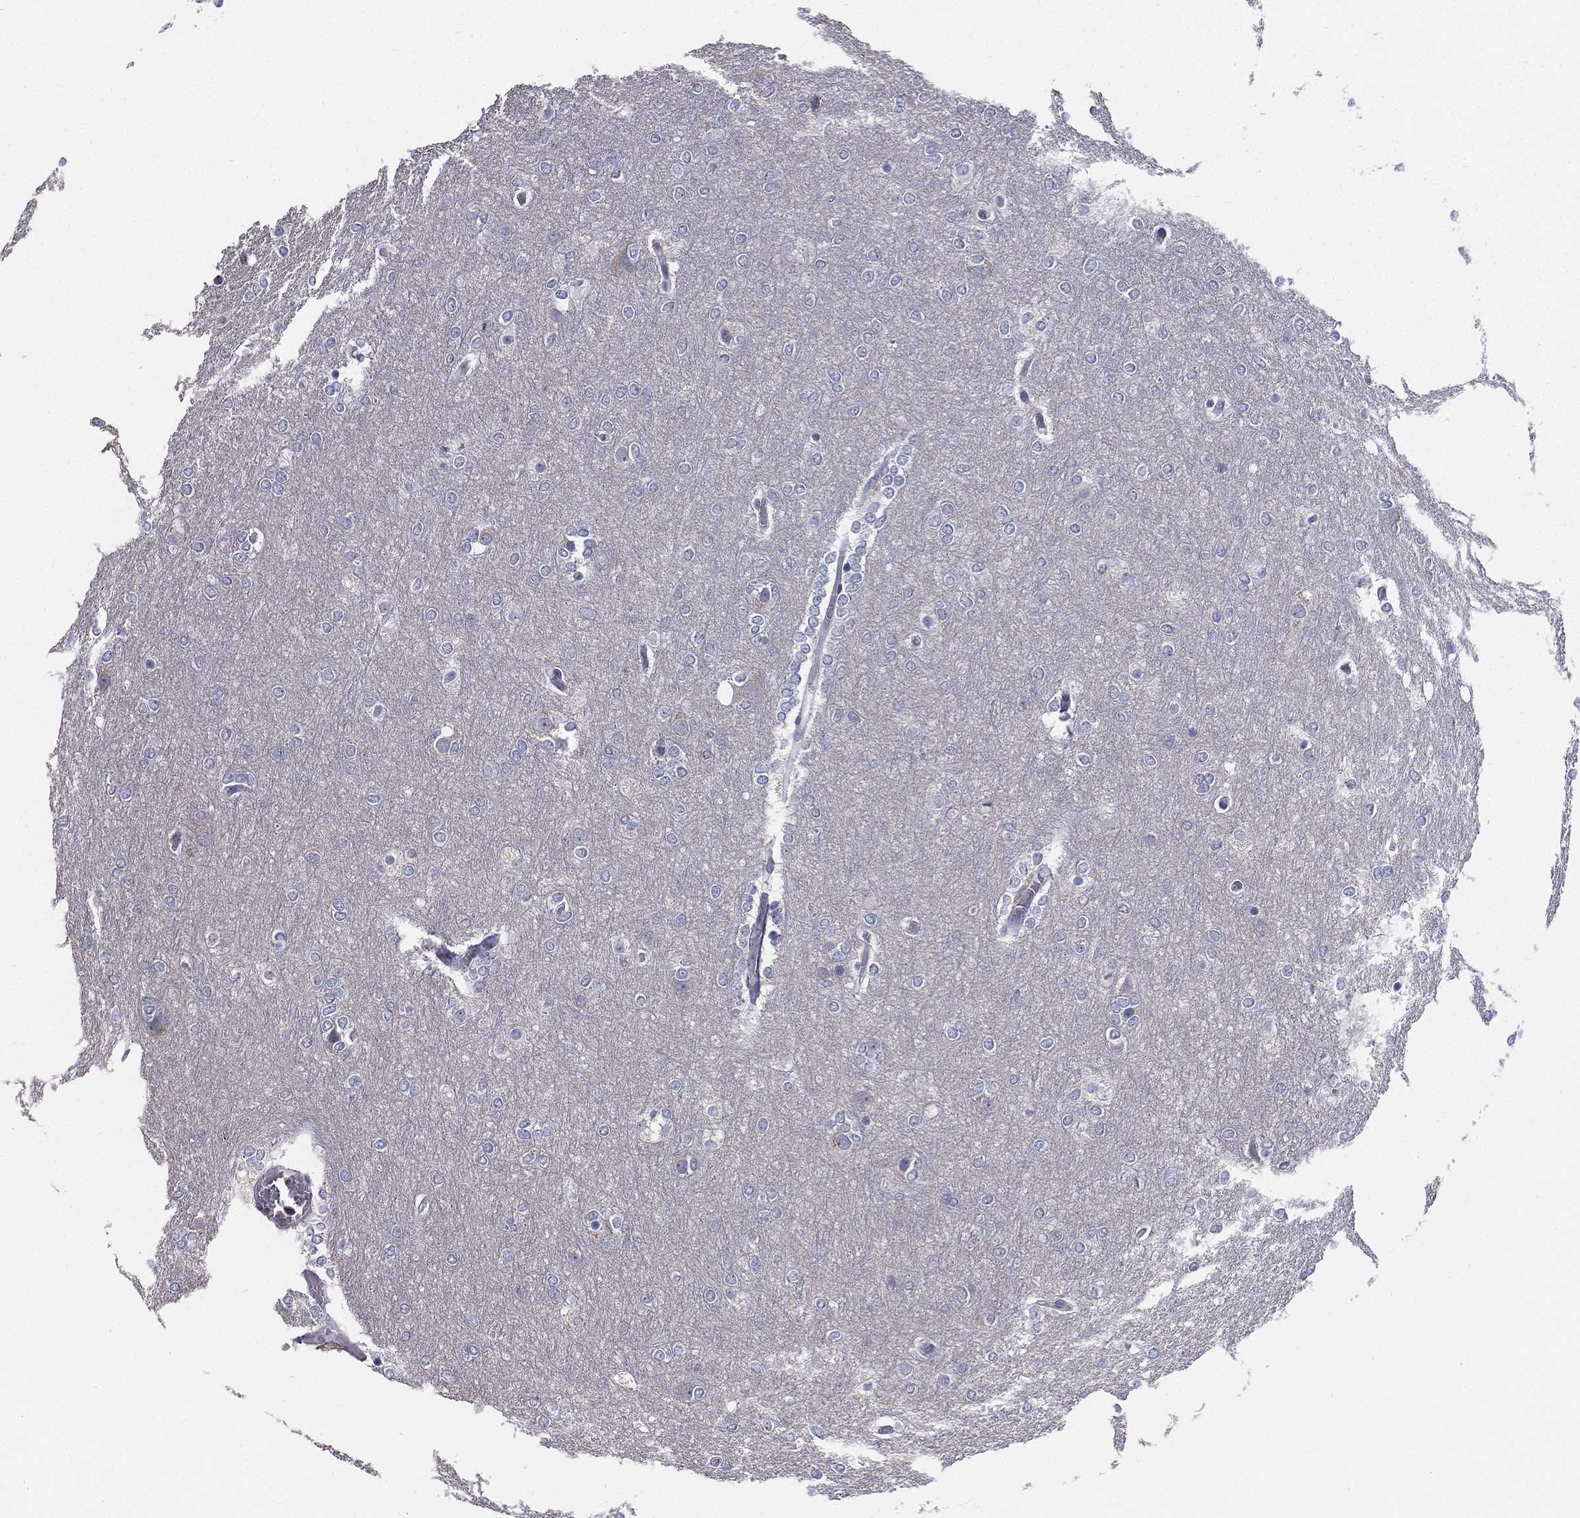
{"staining": {"intensity": "negative", "quantity": "none", "location": "none"}, "tissue": "glioma", "cell_type": "Tumor cells", "image_type": "cancer", "snomed": [{"axis": "morphology", "description": "Glioma, malignant, High grade"}, {"axis": "topography", "description": "Brain"}], "caption": "Immunohistochemistry (IHC) of human malignant glioma (high-grade) demonstrates no positivity in tumor cells.", "gene": "MUC13", "patient": {"sex": "female", "age": 61}}